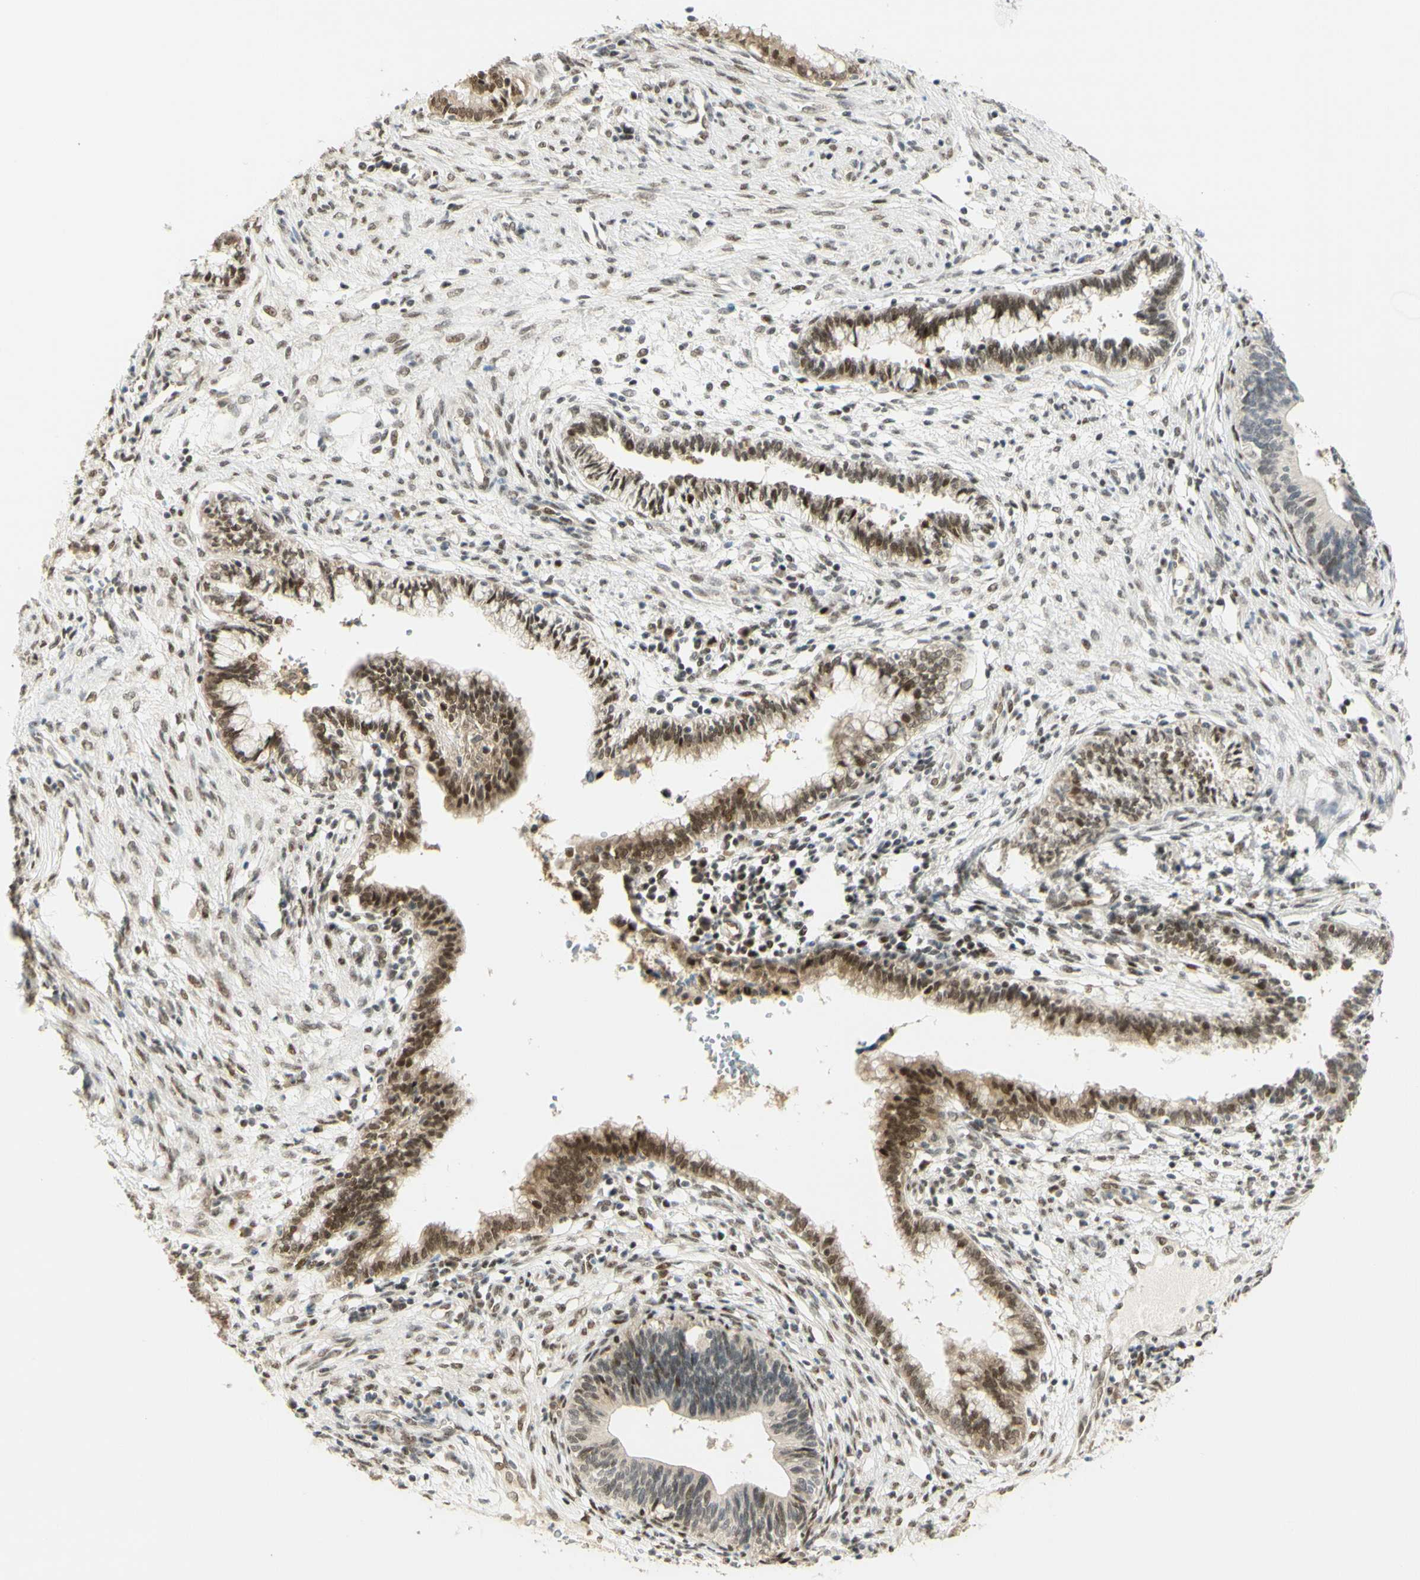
{"staining": {"intensity": "moderate", "quantity": ">75%", "location": "nuclear"}, "tissue": "cervical cancer", "cell_type": "Tumor cells", "image_type": "cancer", "snomed": [{"axis": "morphology", "description": "Adenocarcinoma, NOS"}, {"axis": "topography", "description": "Cervix"}], "caption": "DAB immunohistochemical staining of human cervical cancer (adenocarcinoma) displays moderate nuclear protein staining in approximately >75% of tumor cells.", "gene": "DDX1", "patient": {"sex": "female", "age": 44}}